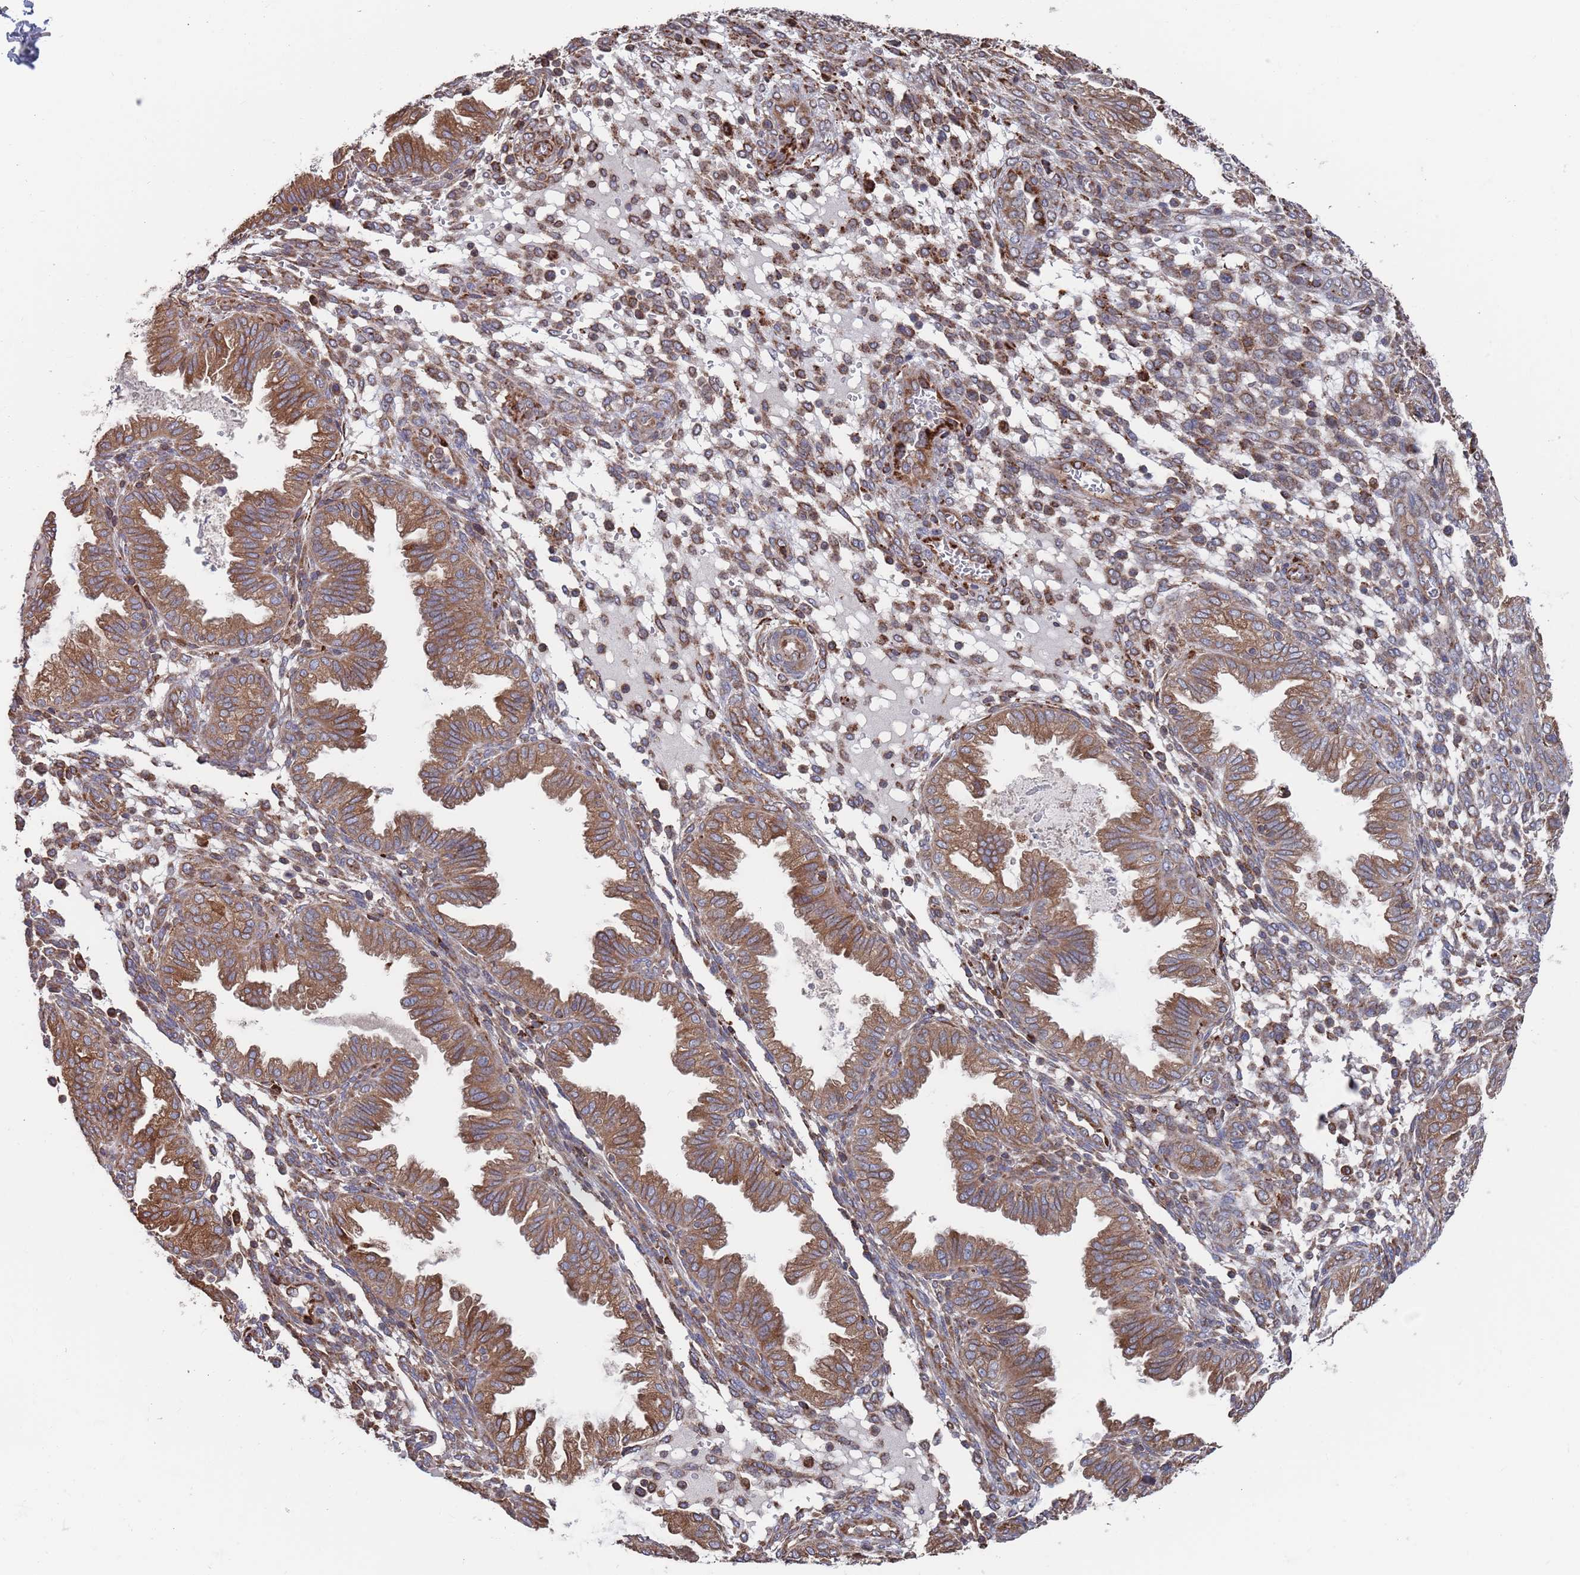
{"staining": {"intensity": "moderate", "quantity": "25%-75%", "location": "cytoplasmic/membranous"}, "tissue": "endometrium", "cell_type": "Cells in endometrial stroma", "image_type": "normal", "snomed": [{"axis": "morphology", "description": "Normal tissue, NOS"}, {"axis": "topography", "description": "Endometrium"}], "caption": "DAB immunohistochemical staining of benign human endometrium exhibits moderate cytoplasmic/membranous protein expression in about 25%-75% of cells in endometrial stroma.", "gene": "GID8", "patient": {"sex": "female", "age": 33}}